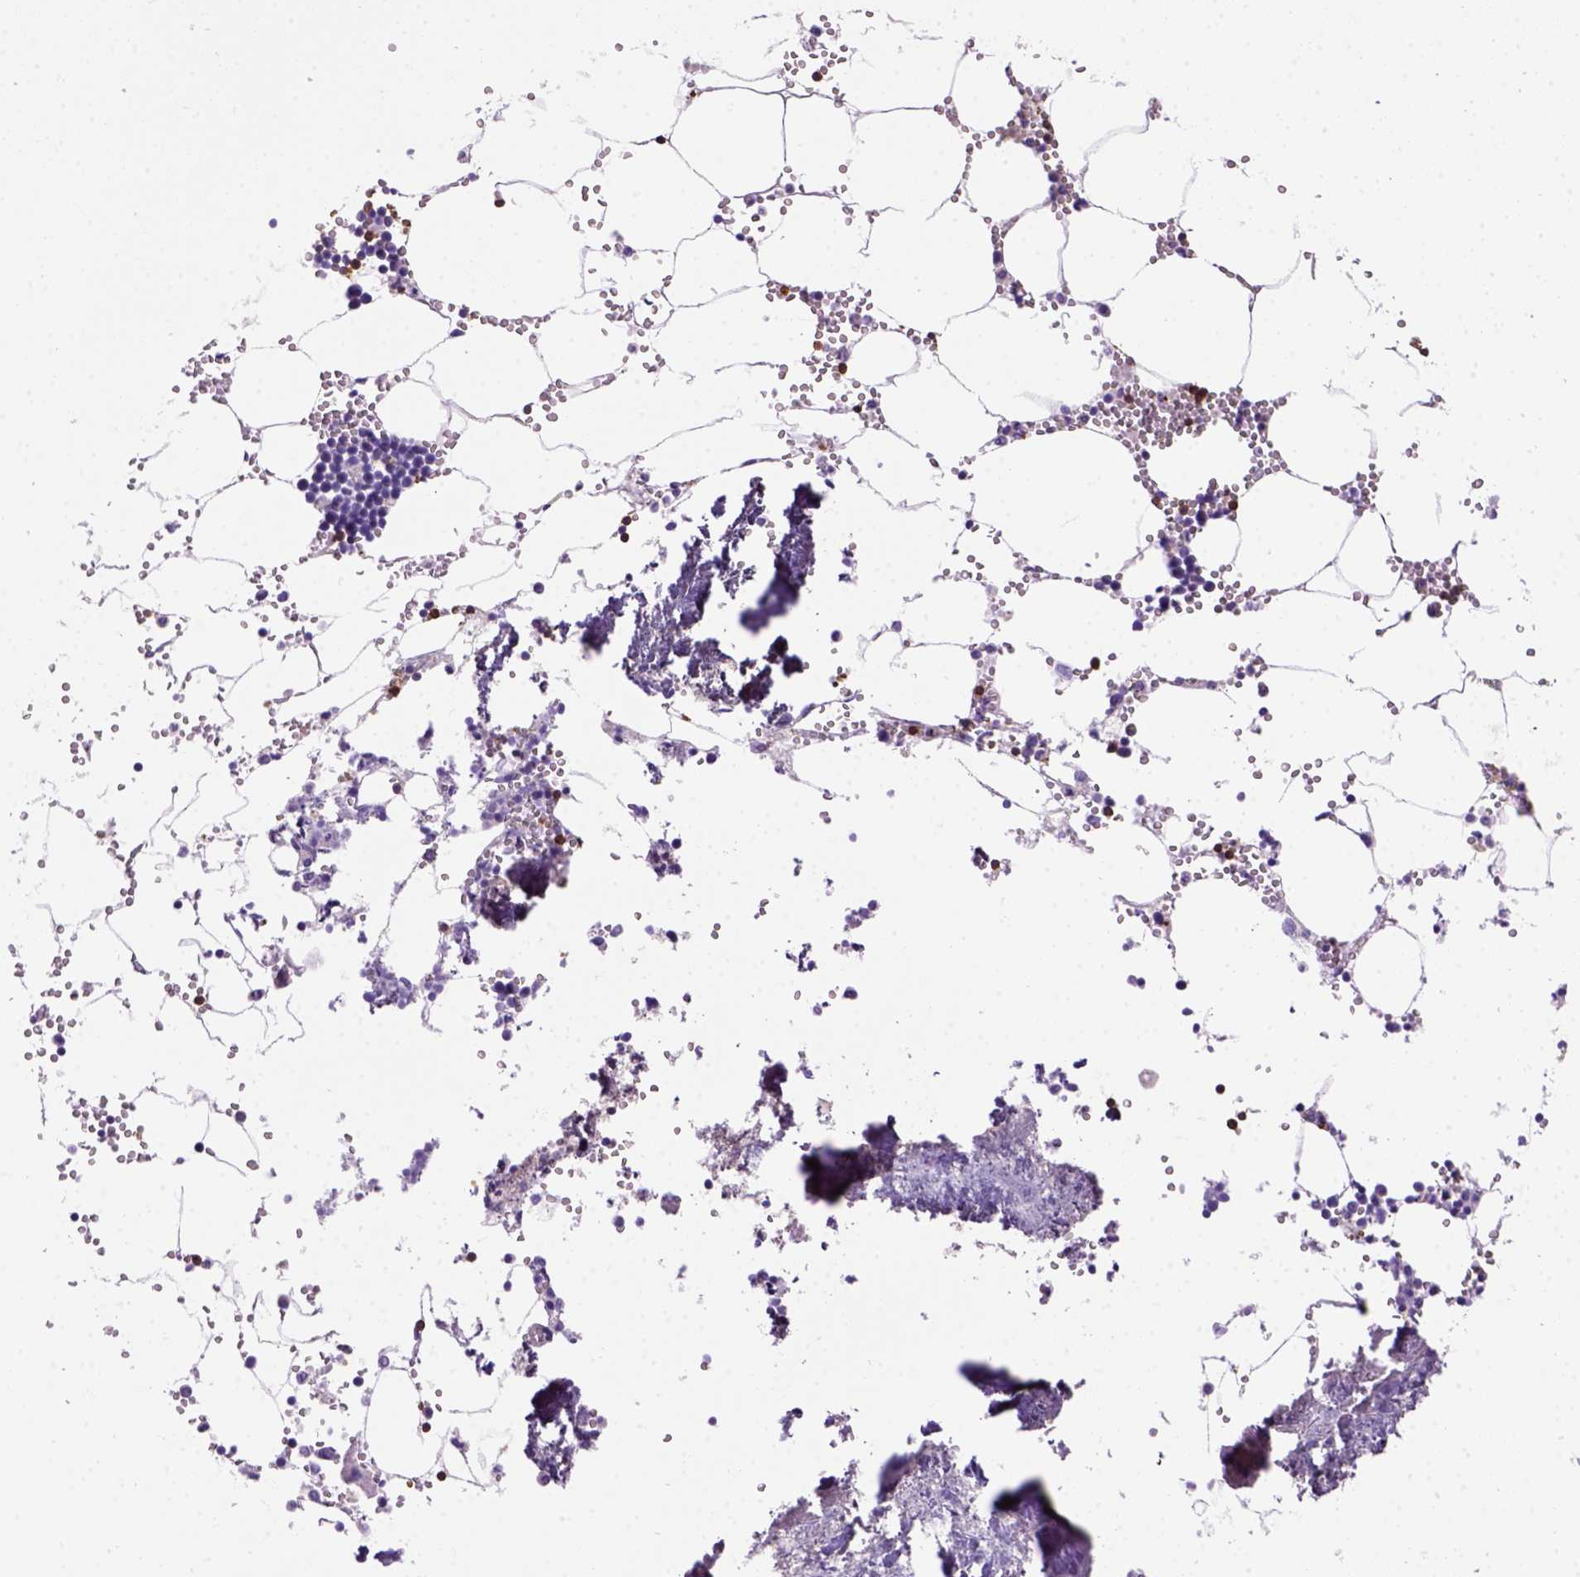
{"staining": {"intensity": "strong", "quantity": "<25%", "location": "cytoplasmic/membranous"}, "tissue": "bone marrow", "cell_type": "Hematopoietic cells", "image_type": "normal", "snomed": [{"axis": "morphology", "description": "Normal tissue, NOS"}, {"axis": "topography", "description": "Bone marrow"}], "caption": "Immunohistochemistry micrograph of normal human bone marrow stained for a protein (brown), which reveals medium levels of strong cytoplasmic/membranous positivity in approximately <25% of hematopoietic cells.", "gene": "CD3E", "patient": {"sex": "male", "age": 54}}